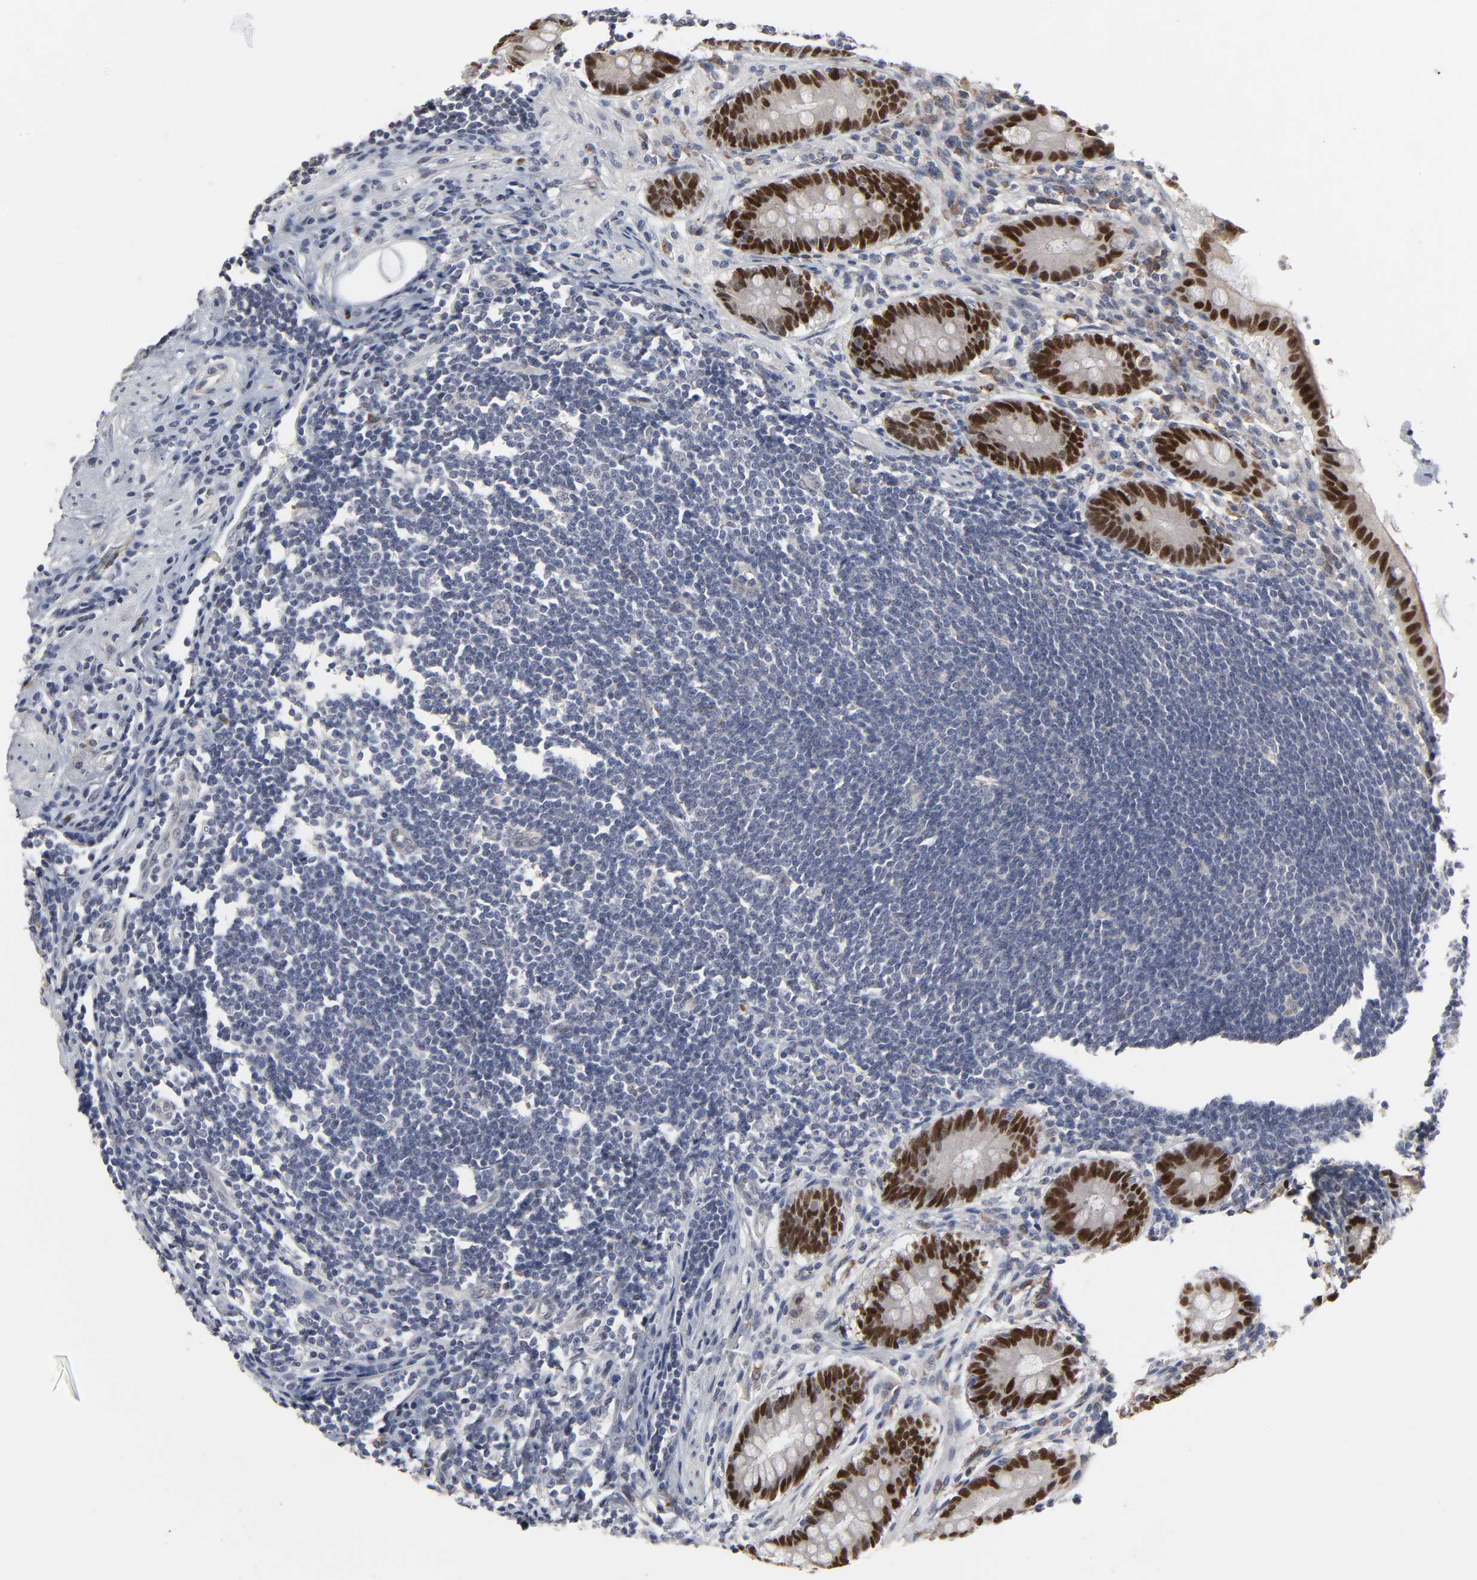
{"staining": {"intensity": "strong", "quantity": ">75%", "location": "nuclear"}, "tissue": "appendix", "cell_type": "Glandular cells", "image_type": "normal", "snomed": [{"axis": "morphology", "description": "Normal tissue, NOS"}, {"axis": "topography", "description": "Appendix"}], "caption": "Immunohistochemistry (DAB (3,3'-diaminobenzidine)) staining of normal appendix exhibits strong nuclear protein expression in about >75% of glandular cells.", "gene": "HNF4A", "patient": {"sex": "female", "age": 50}}